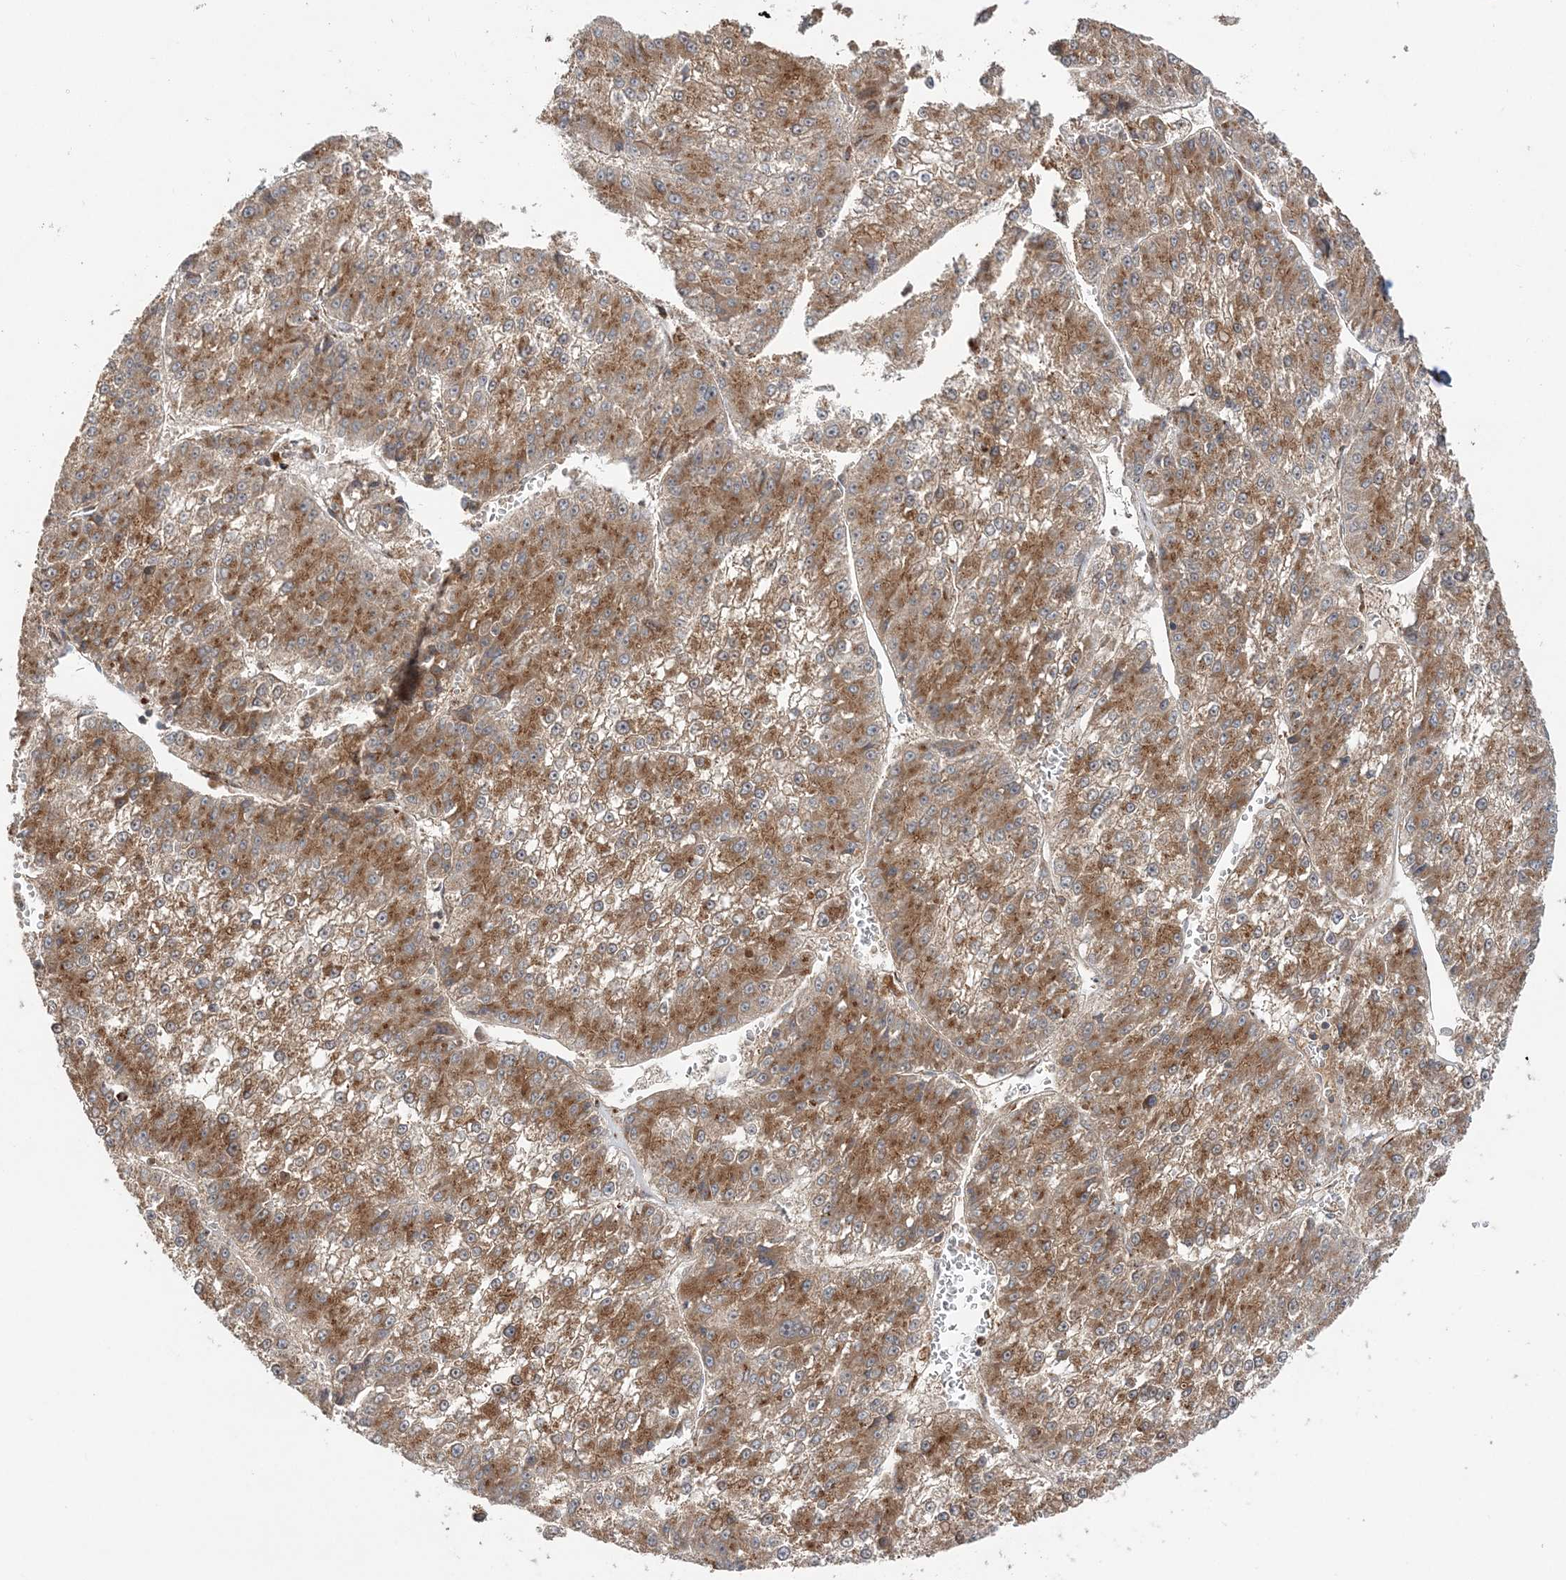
{"staining": {"intensity": "moderate", "quantity": ">75%", "location": "cytoplasmic/membranous"}, "tissue": "liver cancer", "cell_type": "Tumor cells", "image_type": "cancer", "snomed": [{"axis": "morphology", "description": "Carcinoma, Hepatocellular, NOS"}, {"axis": "topography", "description": "Liver"}], "caption": "High-power microscopy captured an IHC photomicrograph of hepatocellular carcinoma (liver), revealing moderate cytoplasmic/membranous staining in approximately >75% of tumor cells. (brown staining indicates protein expression, while blue staining denotes nuclei).", "gene": "ABCC3", "patient": {"sex": "female", "age": 73}}